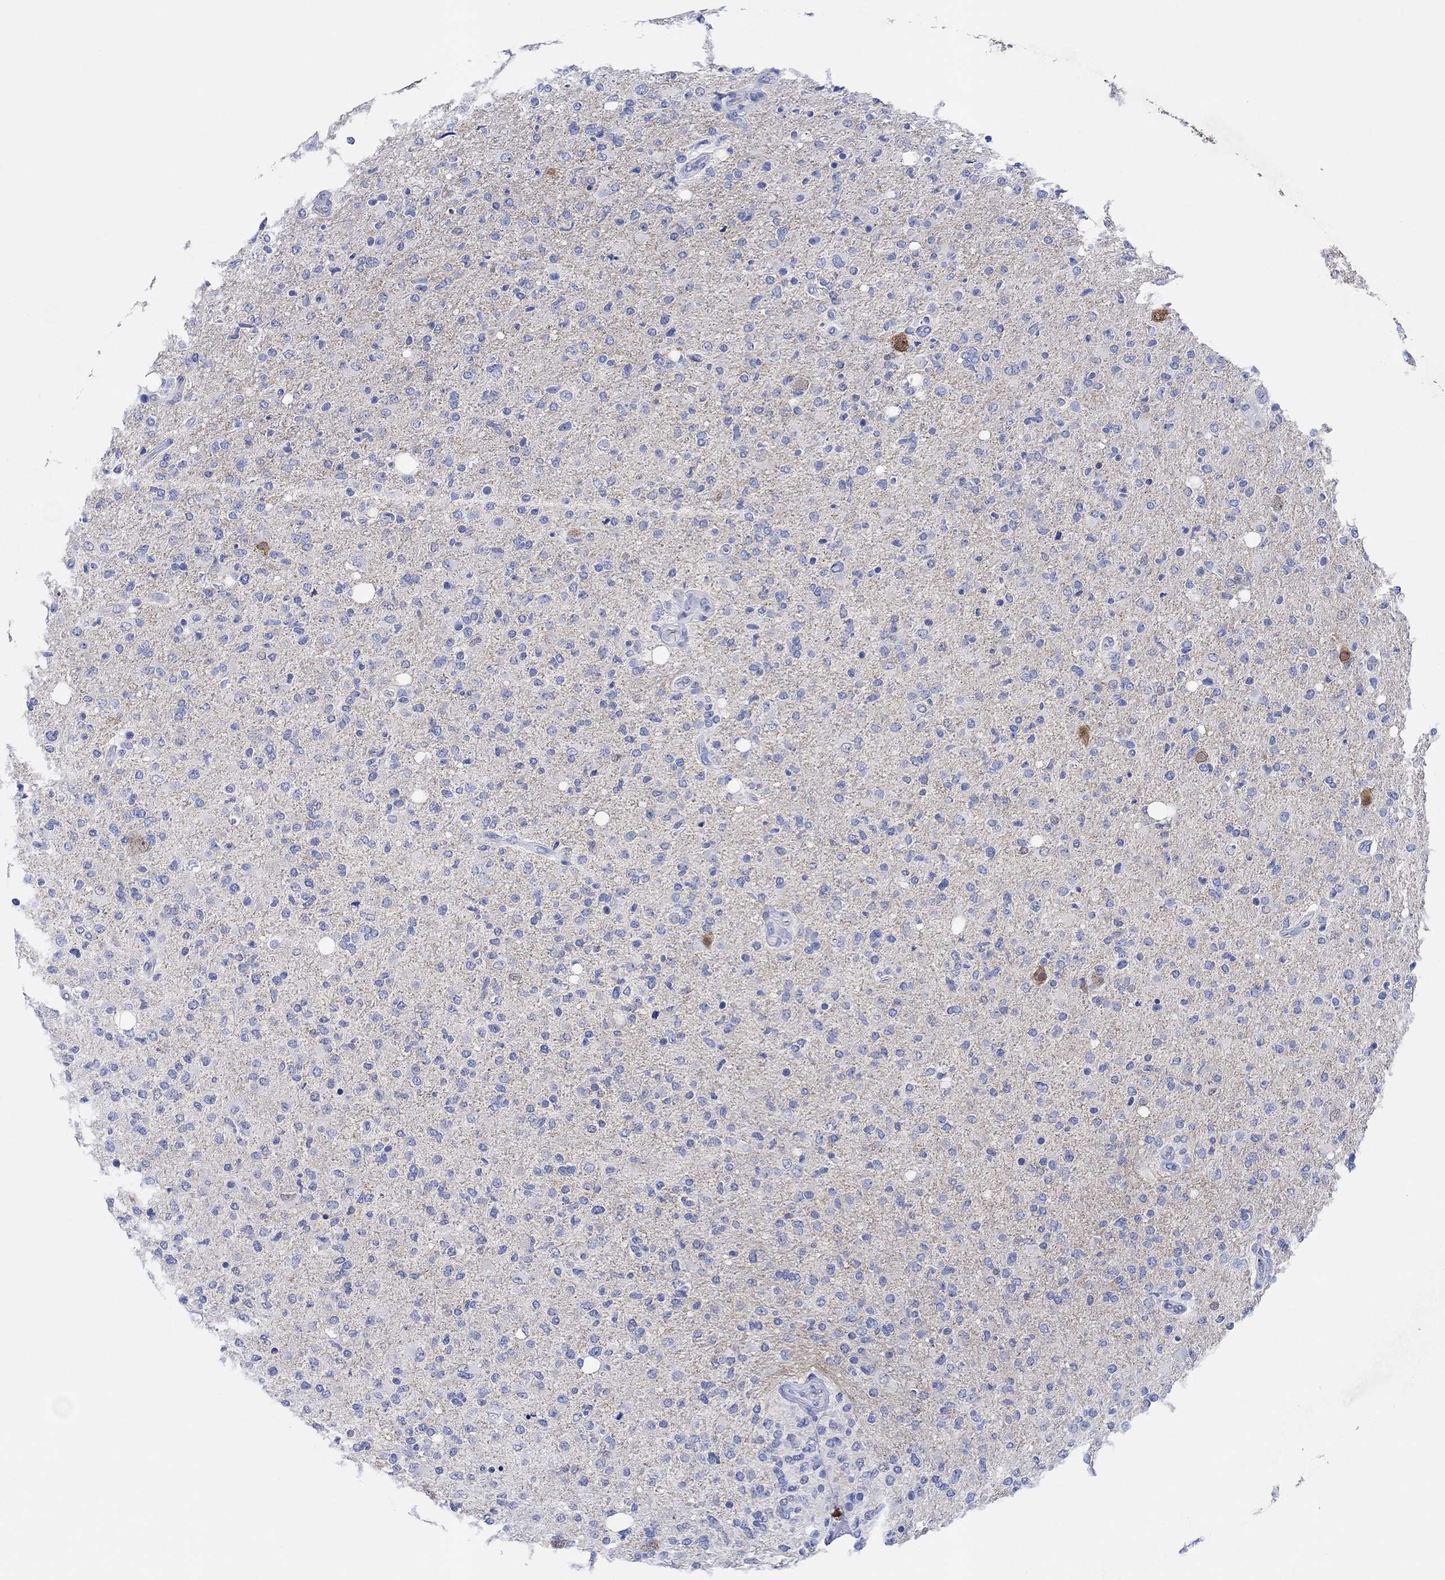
{"staining": {"intensity": "negative", "quantity": "none", "location": "none"}, "tissue": "glioma", "cell_type": "Tumor cells", "image_type": "cancer", "snomed": [{"axis": "morphology", "description": "Glioma, malignant, High grade"}, {"axis": "topography", "description": "Cerebral cortex"}], "caption": "Immunohistochemical staining of malignant high-grade glioma exhibits no significant positivity in tumor cells.", "gene": "CPNE6", "patient": {"sex": "male", "age": 70}}